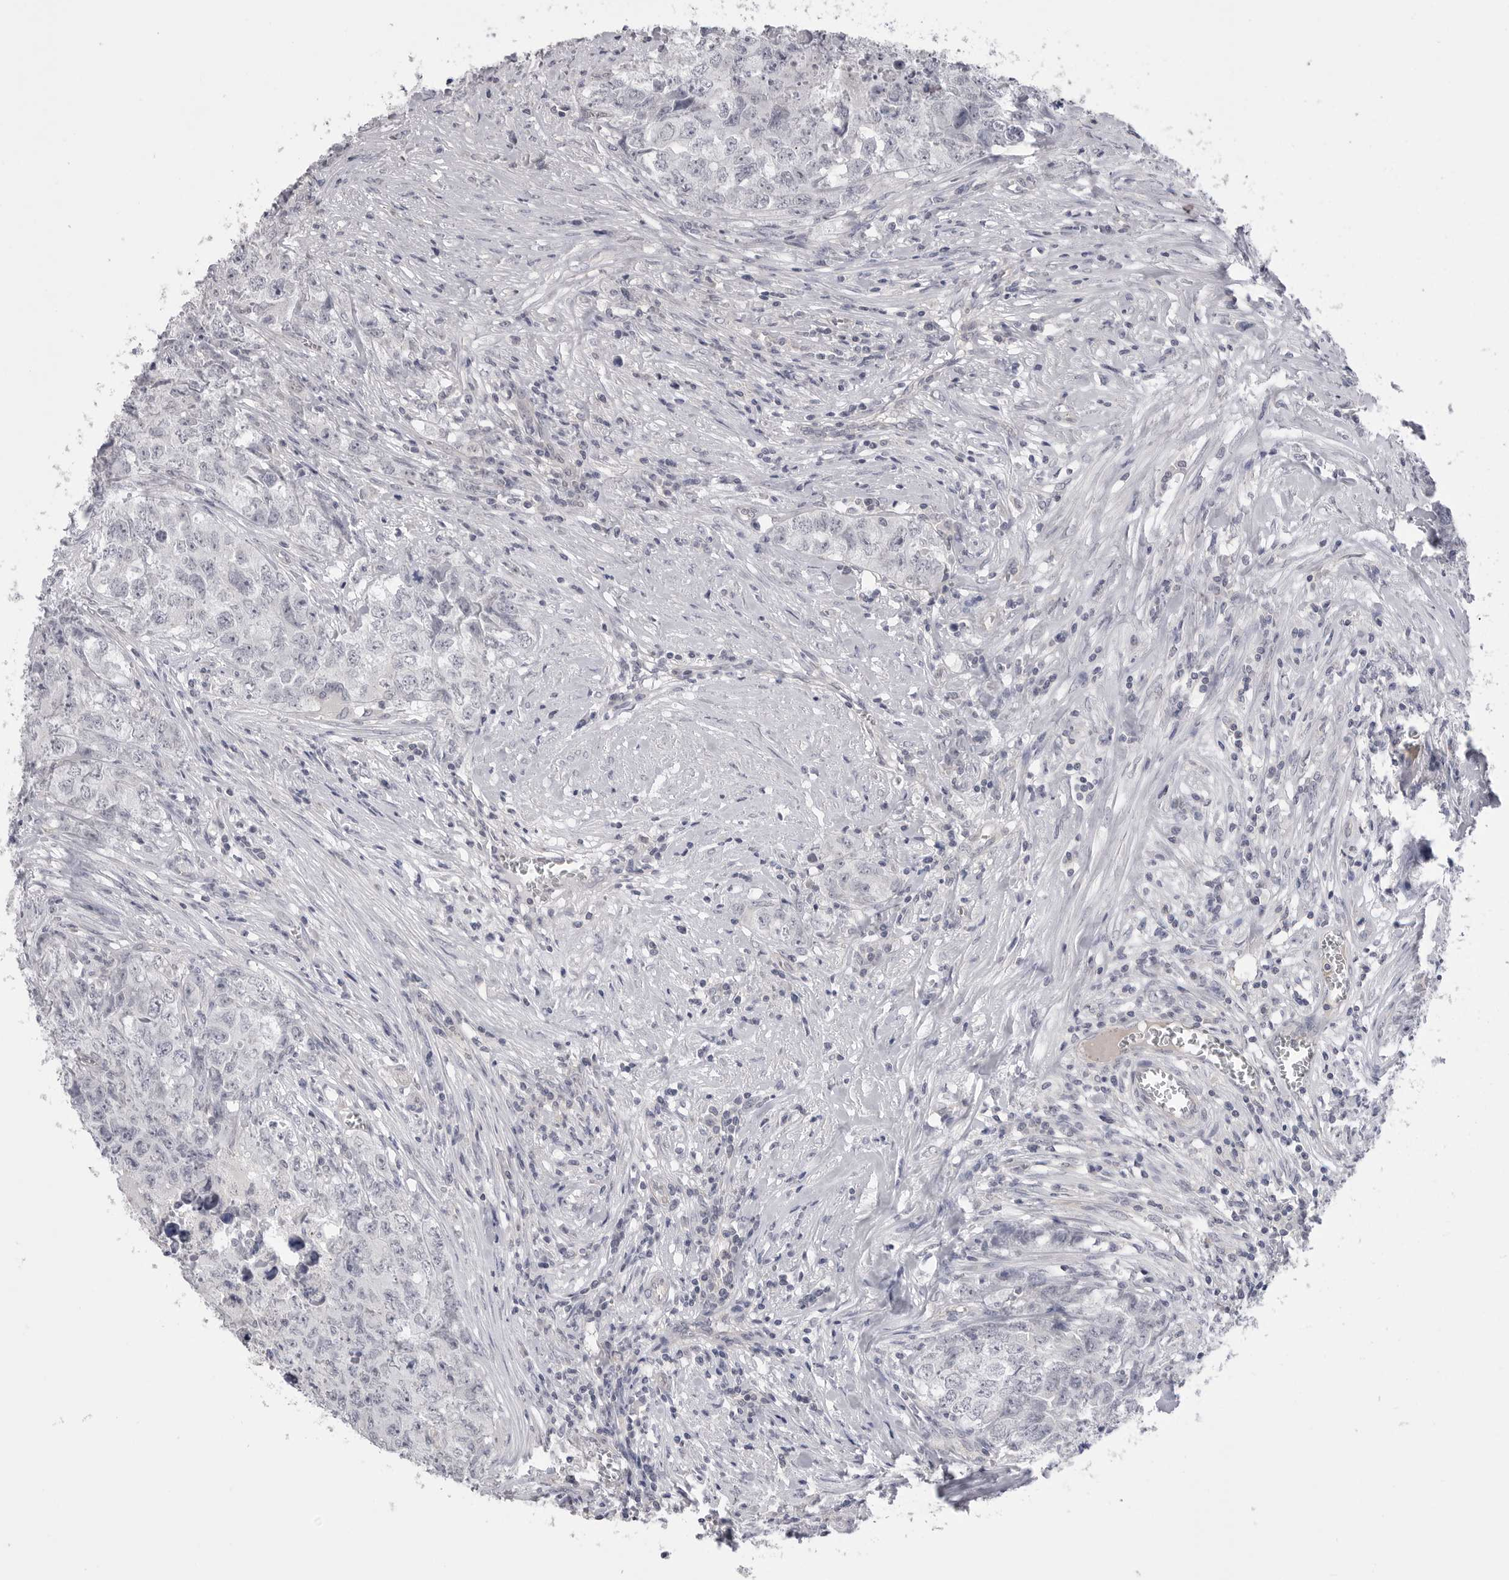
{"staining": {"intensity": "negative", "quantity": "none", "location": "none"}, "tissue": "testis cancer", "cell_type": "Tumor cells", "image_type": "cancer", "snomed": [{"axis": "morphology", "description": "Seminoma, NOS"}, {"axis": "morphology", "description": "Carcinoma, Embryonal, NOS"}, {"axis": "topography", "description": "Testis"}], "caption": "Tumor cells show no significant staining in testis cancer (embryonal carcinoma).", "gene": "DLGAP3", "patient": {"sex": "male", "age": 43}}